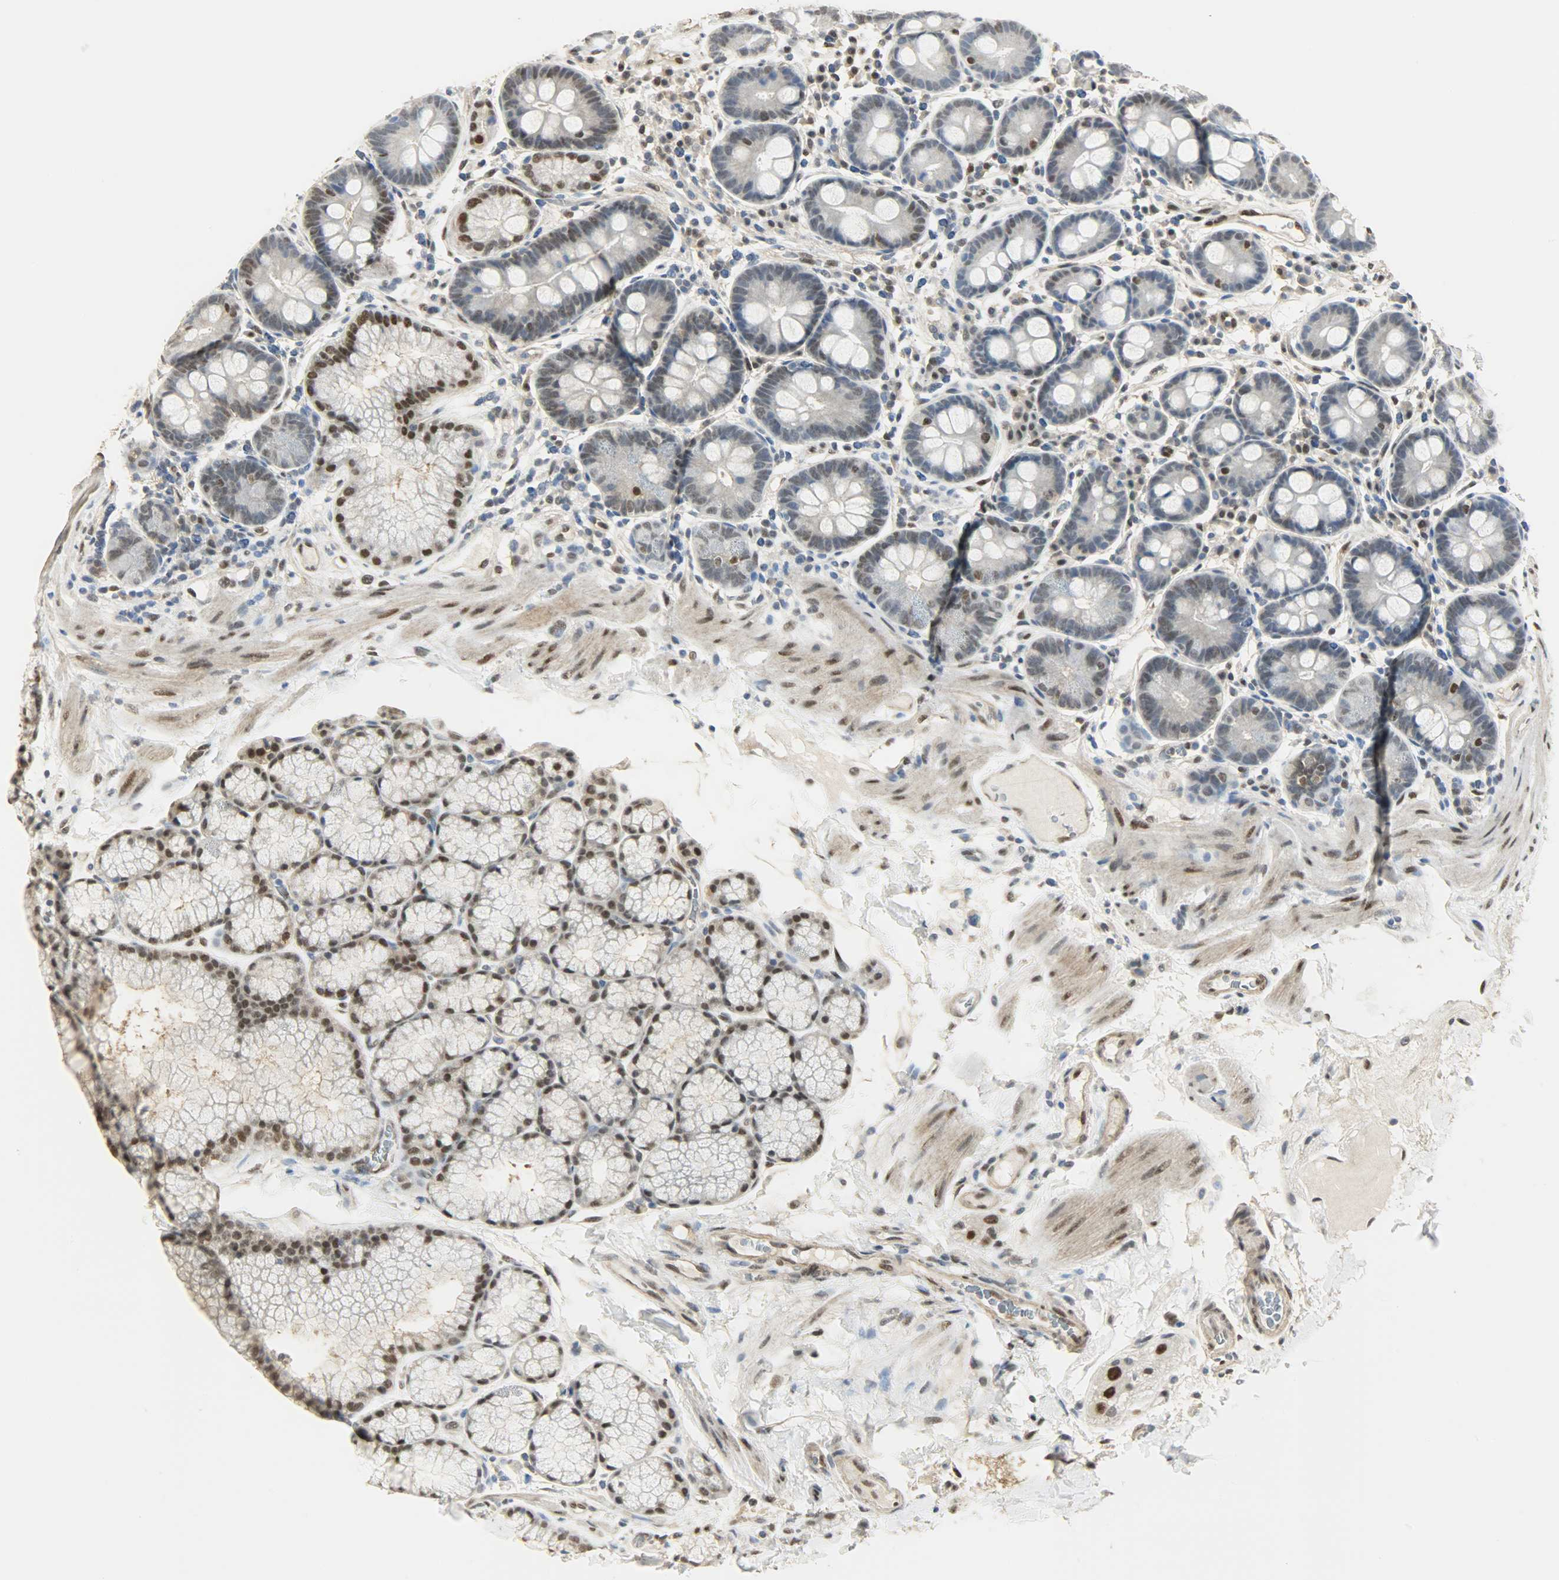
{"staining": {"intensity": "moderate", "quantity": "25%-75%", "location": "nuclear"}, "tissue": "duodenum", "cell_type": "Glandular cells", "image_type": "normal", "snomed": [{"axis": "morphology", "description": "Normal tissue, NOS"}, {"axis": "topography", "description": "Duodenum"}], "caption": "Brown immunohistochemical staining in normal duodenum reveals moderate nuclear staining in about 25%-75% of glandular cells. The staining is performed using DAB brown chromogen to label protein expression. The nuclei are counter-stained blue using hematoxylin.", "gene": "NPEPL1", "patient": {"sex": "male", "age": 50}}